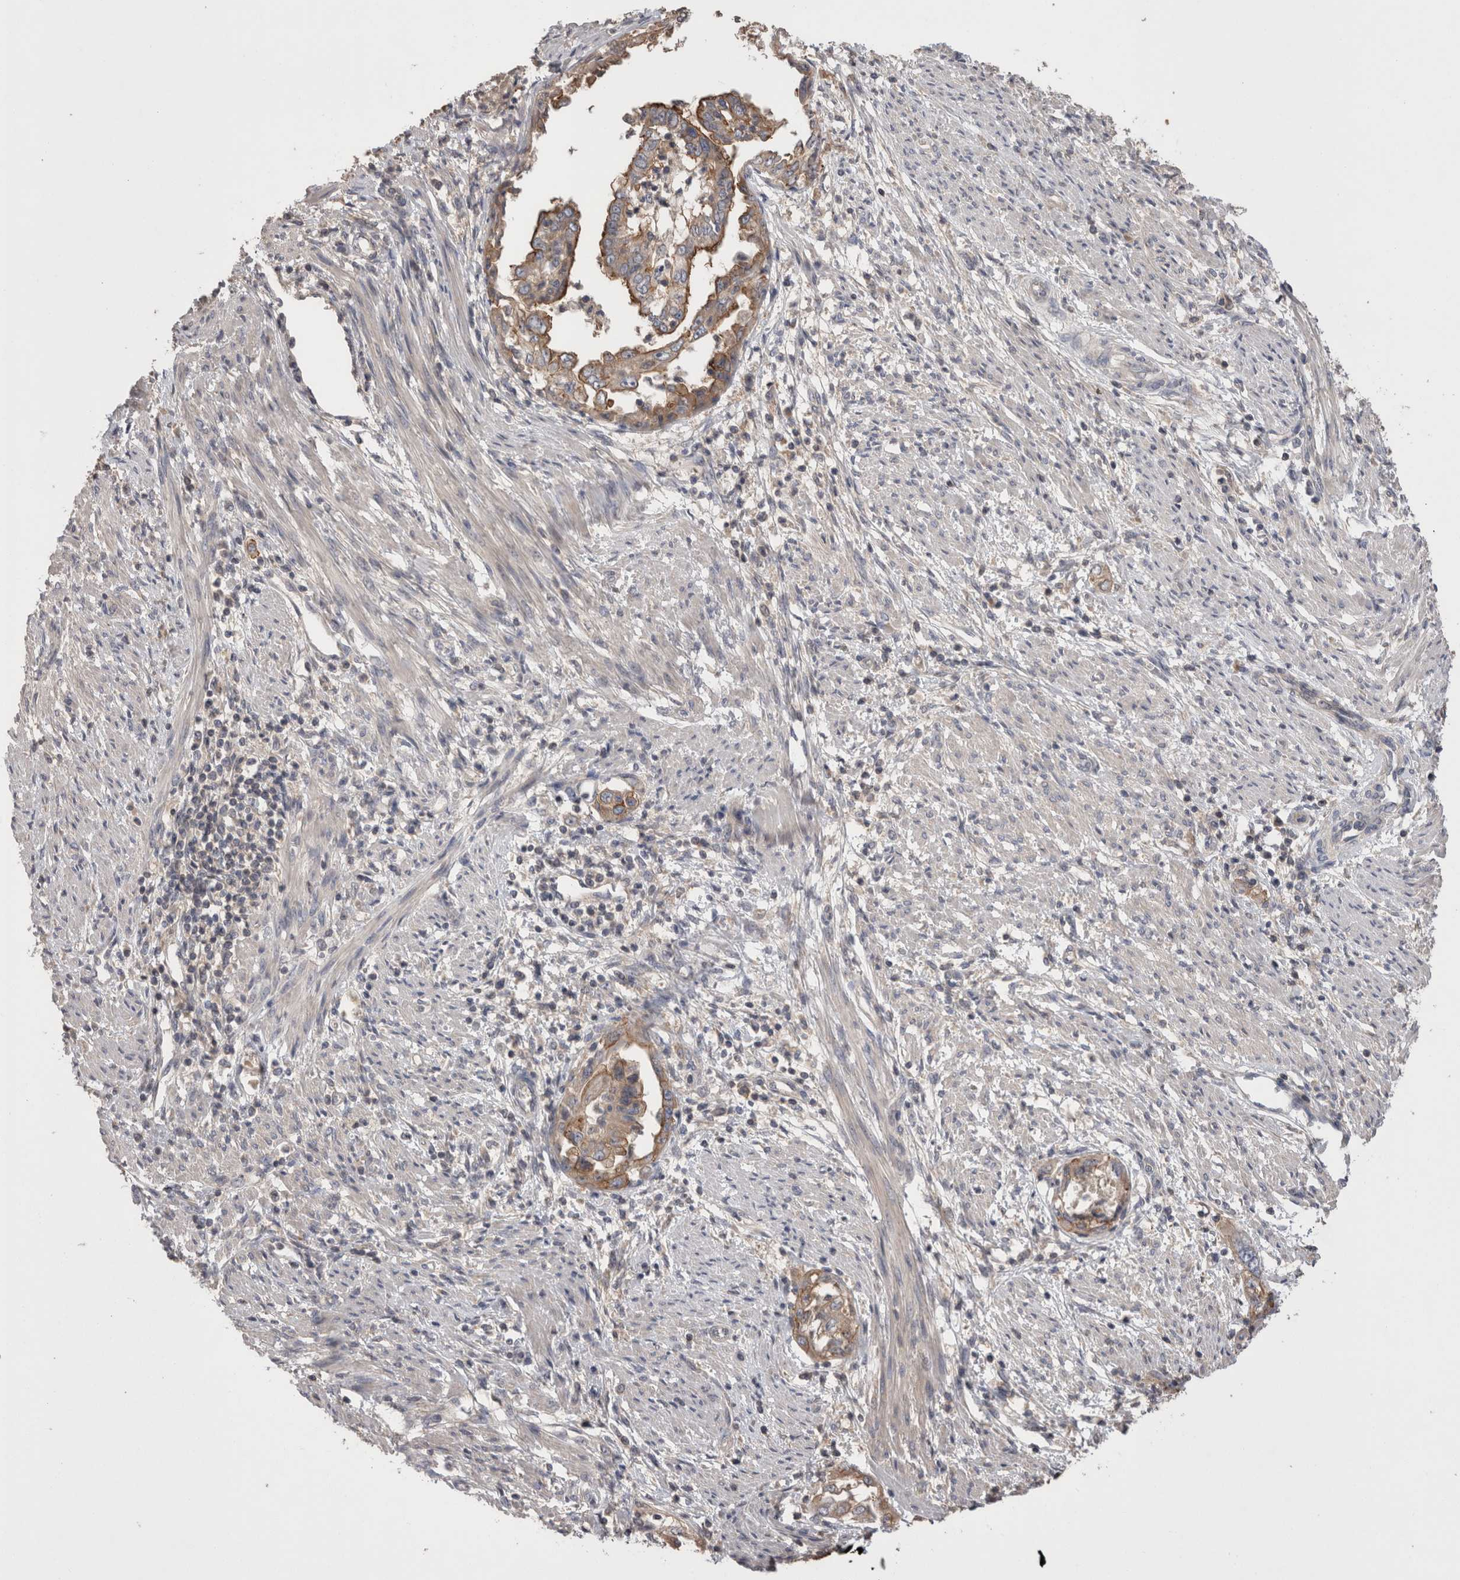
{"staining": {"intensity": "moderate", "quantity": ">75%", "location": "cytoplasmic/membranous"}, "tissue": "endometrial cancer", "cell_type": "Tumor cells", "image_type": "cancer", "snomed": [{"axis": "morphology", "description": "Adenocarcinoma, NOS"}, {"axis": "topography", "description": "Endometrium"}], "caption": "Immunohistochemical staining of human endometrial cancer exhibits medium levels of moderate cytoplasmic/membranous staining in about >75% of tumor cells.", "gene": "OTOR", "patient": {"sex": "female", "age": 85}}